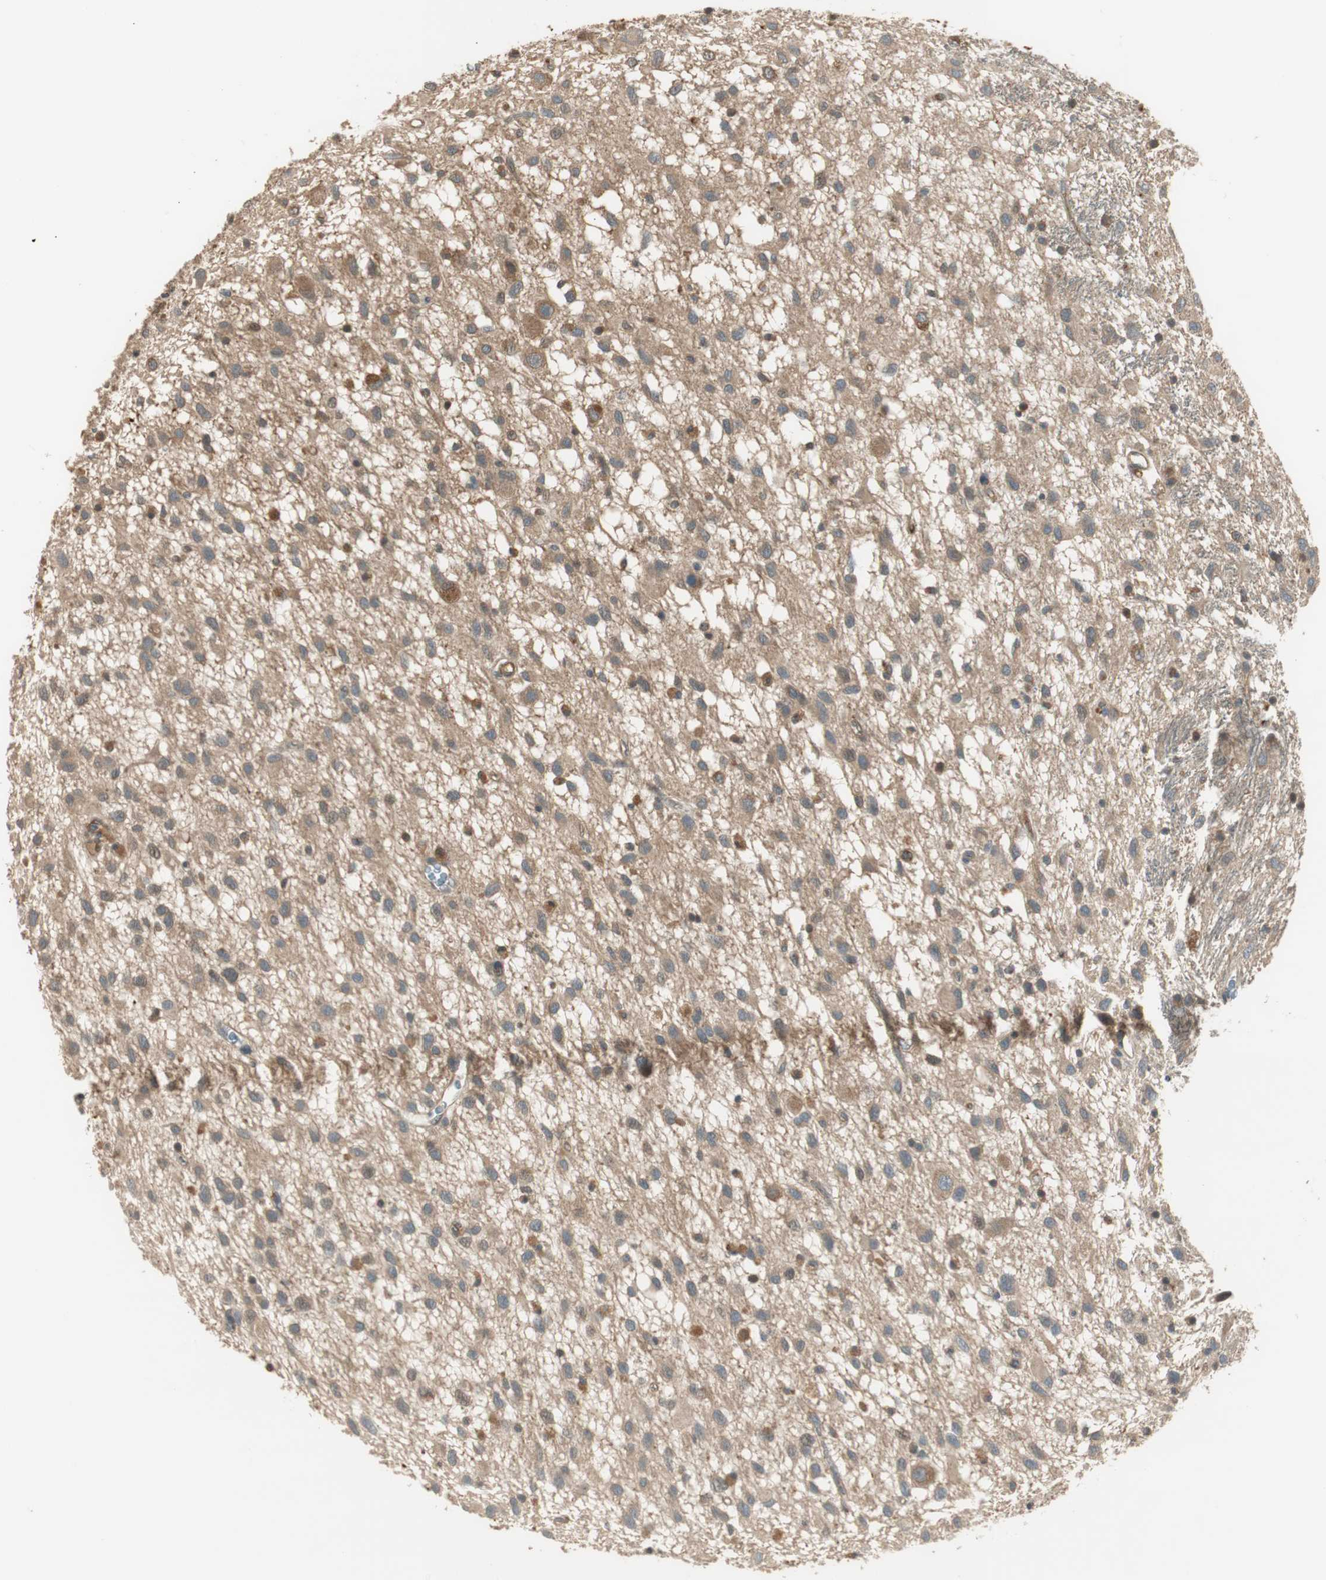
{"staining": {"intensity": "moderate", "quantity": "<25%", "location": "cytoplasmic/membranous,nuclear"}, "tissue": "glioma", "cell_type": "Tumor cells", "image_type": "cancer", "snomed": [{"axis": "morphology", "description": "Glioma, malignant, Low grade"}, {"axis": "topography", "description": "Brain"}], "caption": "An immunohistochemistry (IHC) image of neoplastic tissue is shown. Protein staining in brown shows moderate cytoplasmic/membranous and nuclear positivity in low-grade glioma (malignant) within tumor cells.", "gene": "PFDN5", "patient": {"sex": "male", "age": 77}}